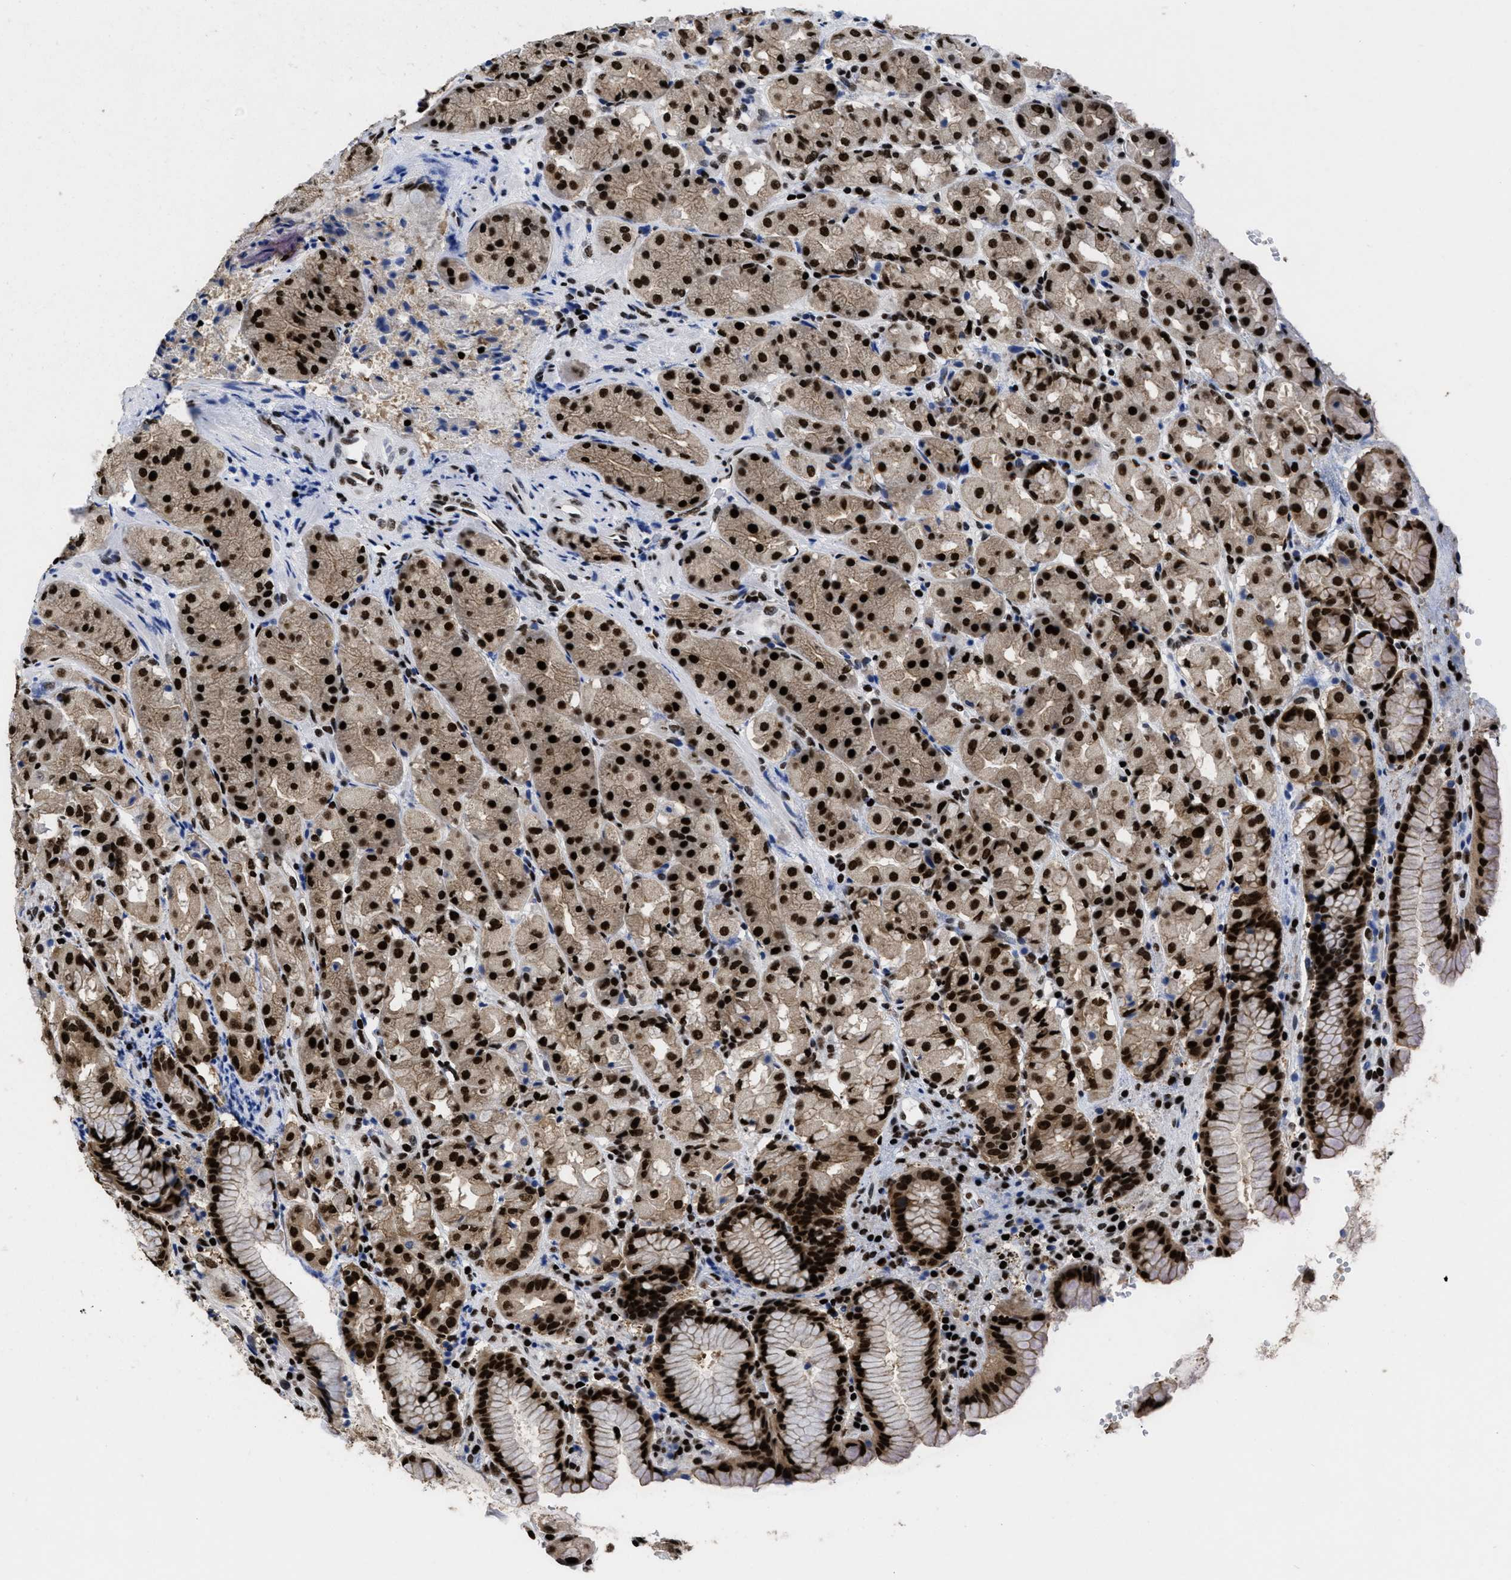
{"staining": {"intensity": "strong", "quantity": ">75%", "location": "cytoplasmic/membranous,nuclear"}, "tissue": "stomach", "cell_type": "Glandular cells", "image_type": "normal", "snomed": [{"axis": "morphology", "description": "Normal tissue, NOS"}, {"axis": "topography", "description": "Stomach"}, {"axis": "topography", "description": "Stomach, lower"}], "caption": "This photomicrograph exhibits IHC staining of normal stomach, with high strong cytoplasmic/membranous,nuclear positivity in approximately >75% of glandular cells.", "gene": "CALHM3", "patient": {"sex": "female", "age": 56}}